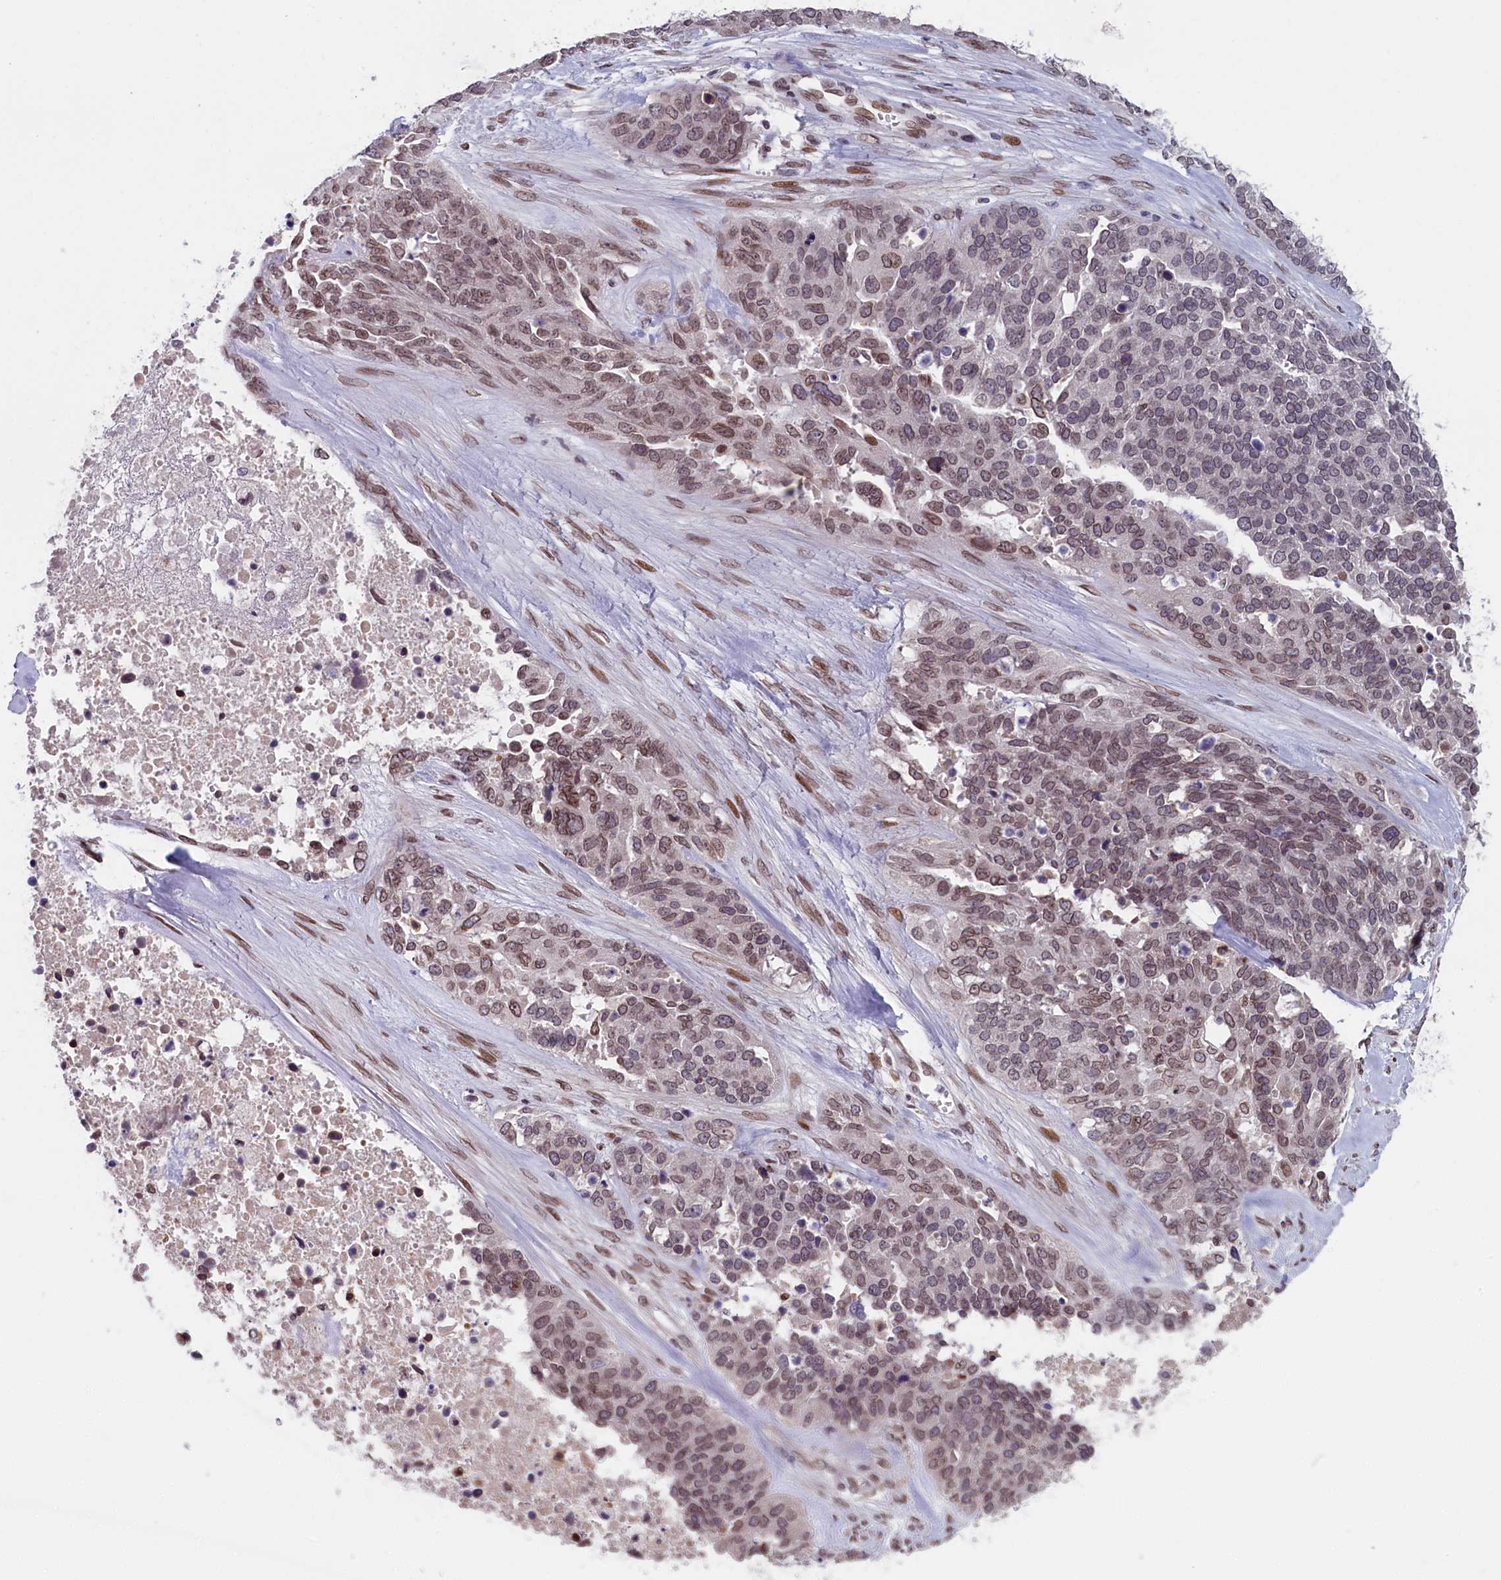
{"staining": {"intensity": "moderate", "quantity": "25%-75%", "location": "cytoplasmic/membranous,nuclear"}, "tissue": "ovarian cancer", "cell_type": "Tumor cells", "image_type": "cancer", "snomed": [{"axis": "morphology", "description": "Cystadenocarcinoma, serous, NOS"}, {"axis": "topography", "description": "Ovary"}], "caption": "Serous cystadenocarcinoma (ovarian) stained with IHC demonstrates moderate cytoplasmic/membranous and nuclear staining in about 25%-75% of tumor cells.", "gene": "GPSM1", "patient": {"sex": "female", "age": 44}}